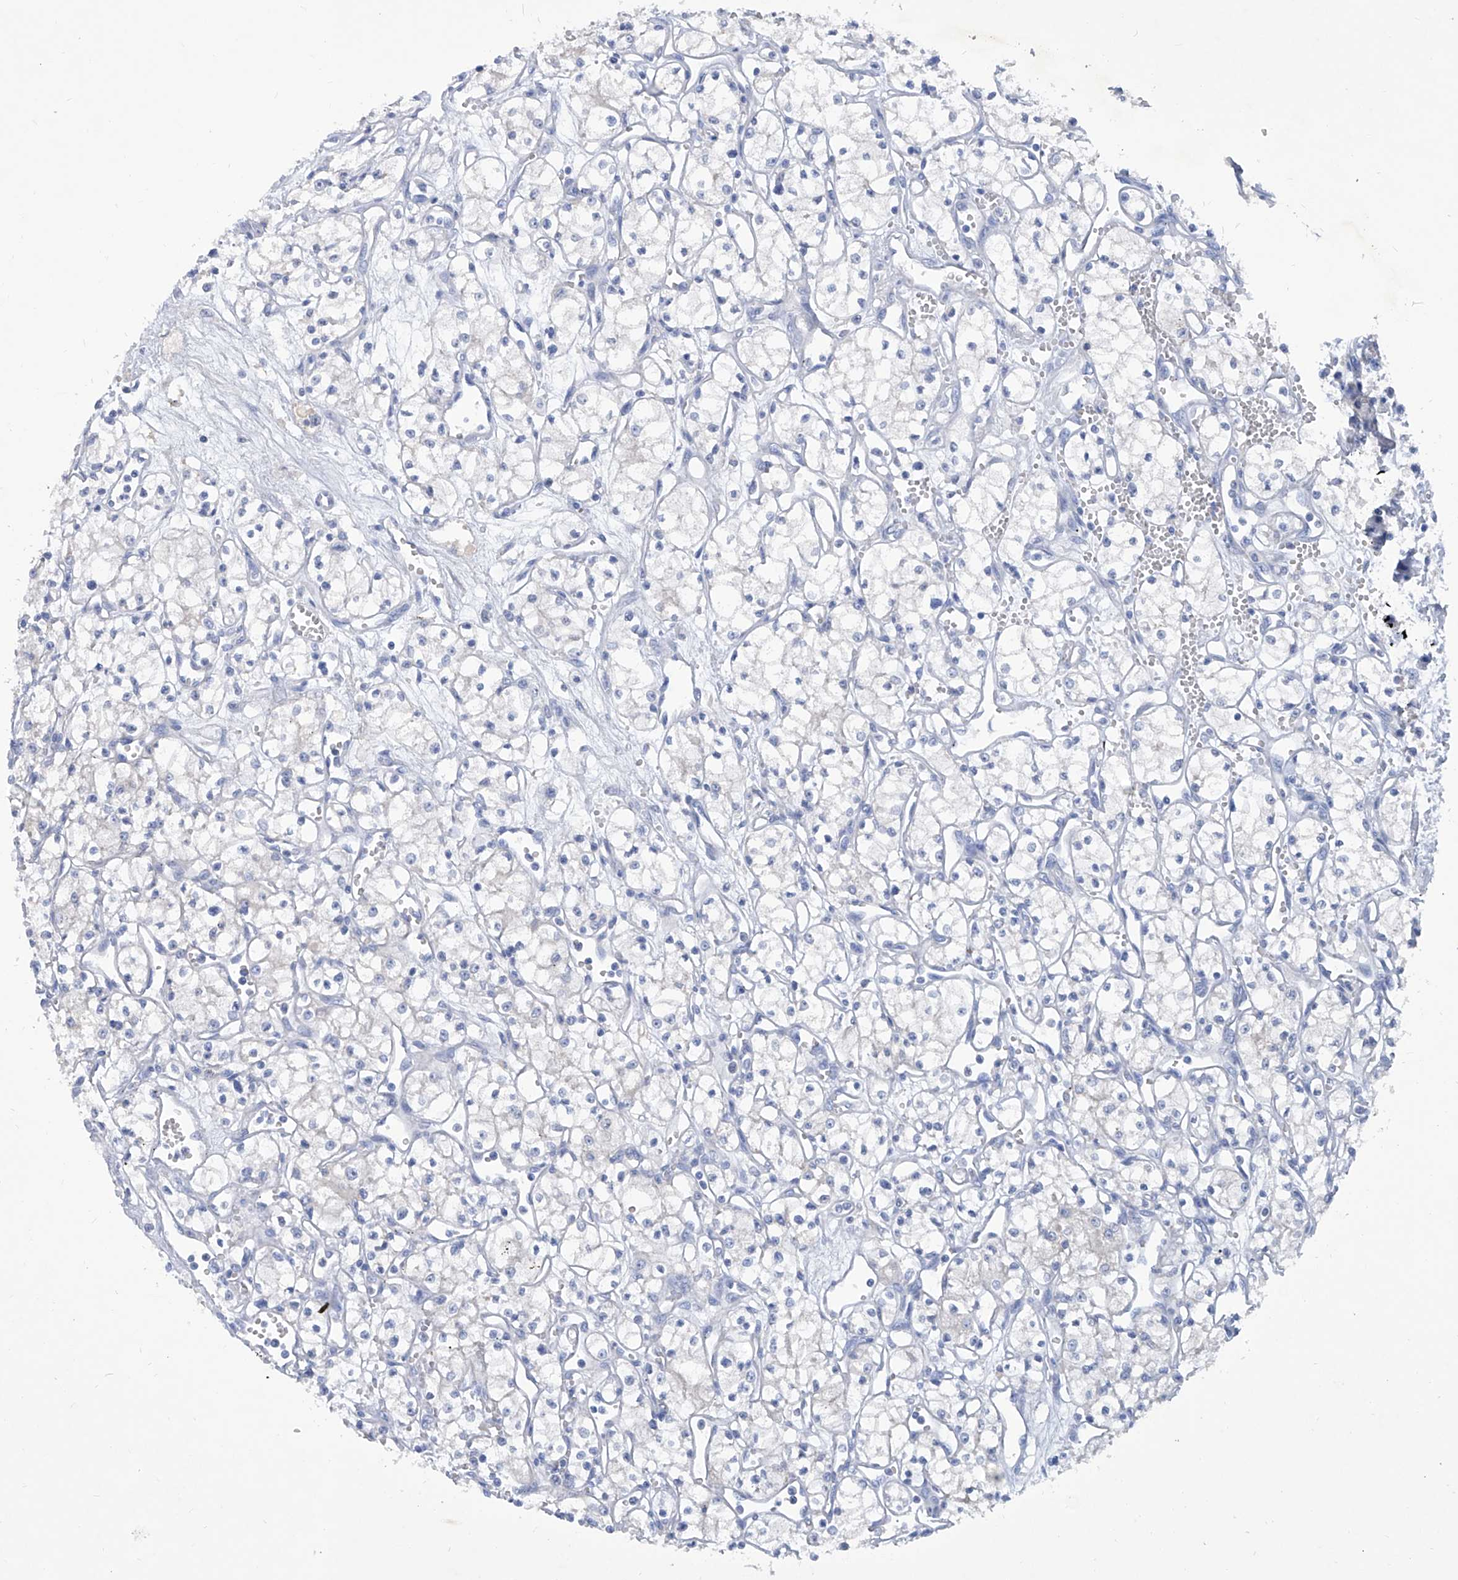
{"staining": {"intensity": "negative", "quantity": "none", "location": "none"}, "tissue": "renal cancer", "cell_type": "Tumor cells", "image_type": "cancer", "snomed": [{"axis": "morphology", "description": "Adenocarcinoma, NOS"}, {"axis": "topography", "description": "Kidney"}], "caption": "DAB immunohistochemical staining of human renal cancer shows no significant staining in tumor cells.", "gene": "KLHL17", "patient": {"sex": "male", "age": 59}}